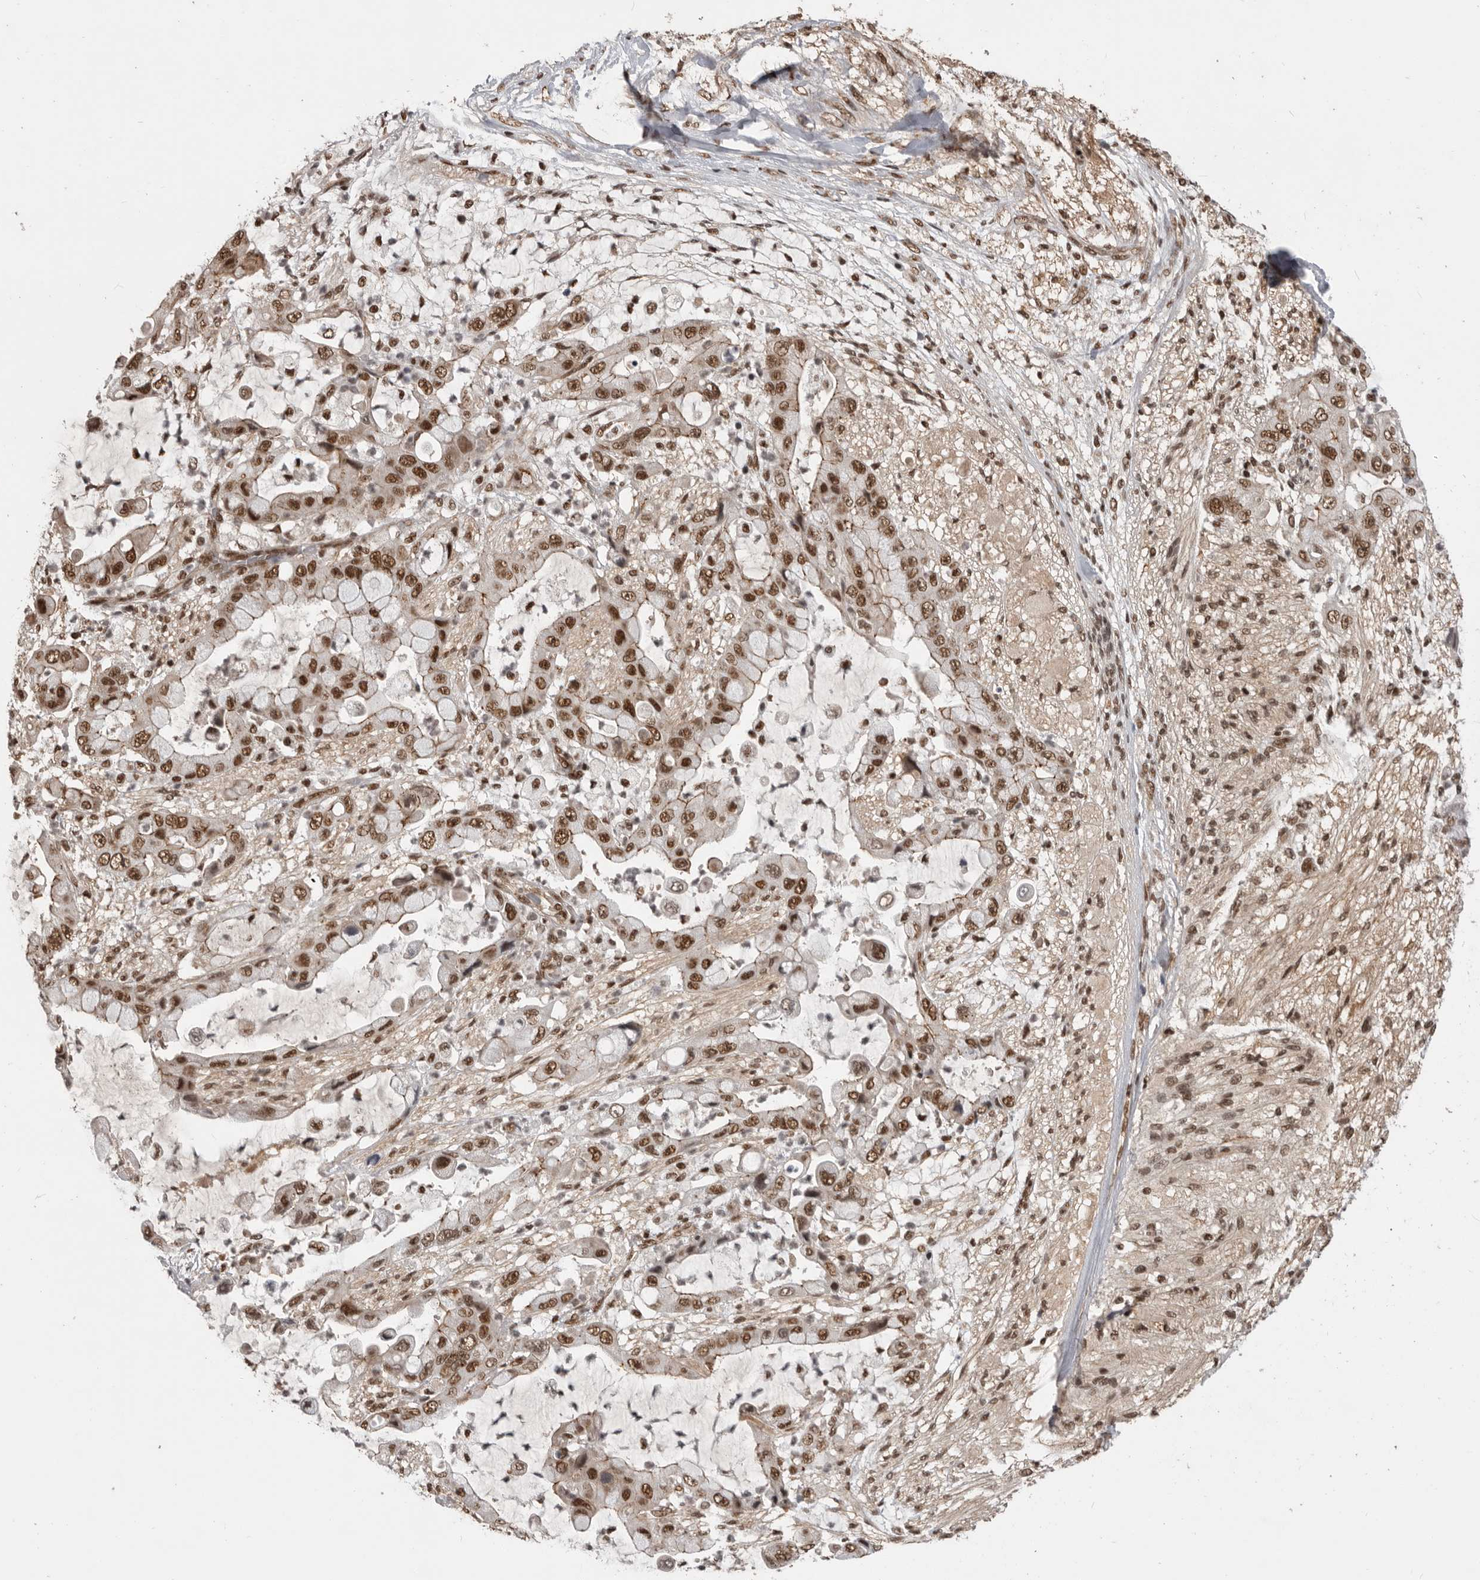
{"staining": {"intensity": "strong", "quantity": ">75%", "location": "nuclear"}, "tissue": "liver cancer", "cell_type": "Tumor cells", "image_type": "cancer", "snomed": [{"axis": "morphology", "description": "Cholangiocarcinoma"}, {"axis": "topography", "description": "Liver"}], "caption": "Strong nuclear positivity is present in about >75% of tumor cells in liver cancer (cholangiocarcinoma). (IHC, brightfield microscopy, high magnification).", "gene": "CBLL1", "patient": {"sex": "female", "age": 54}}